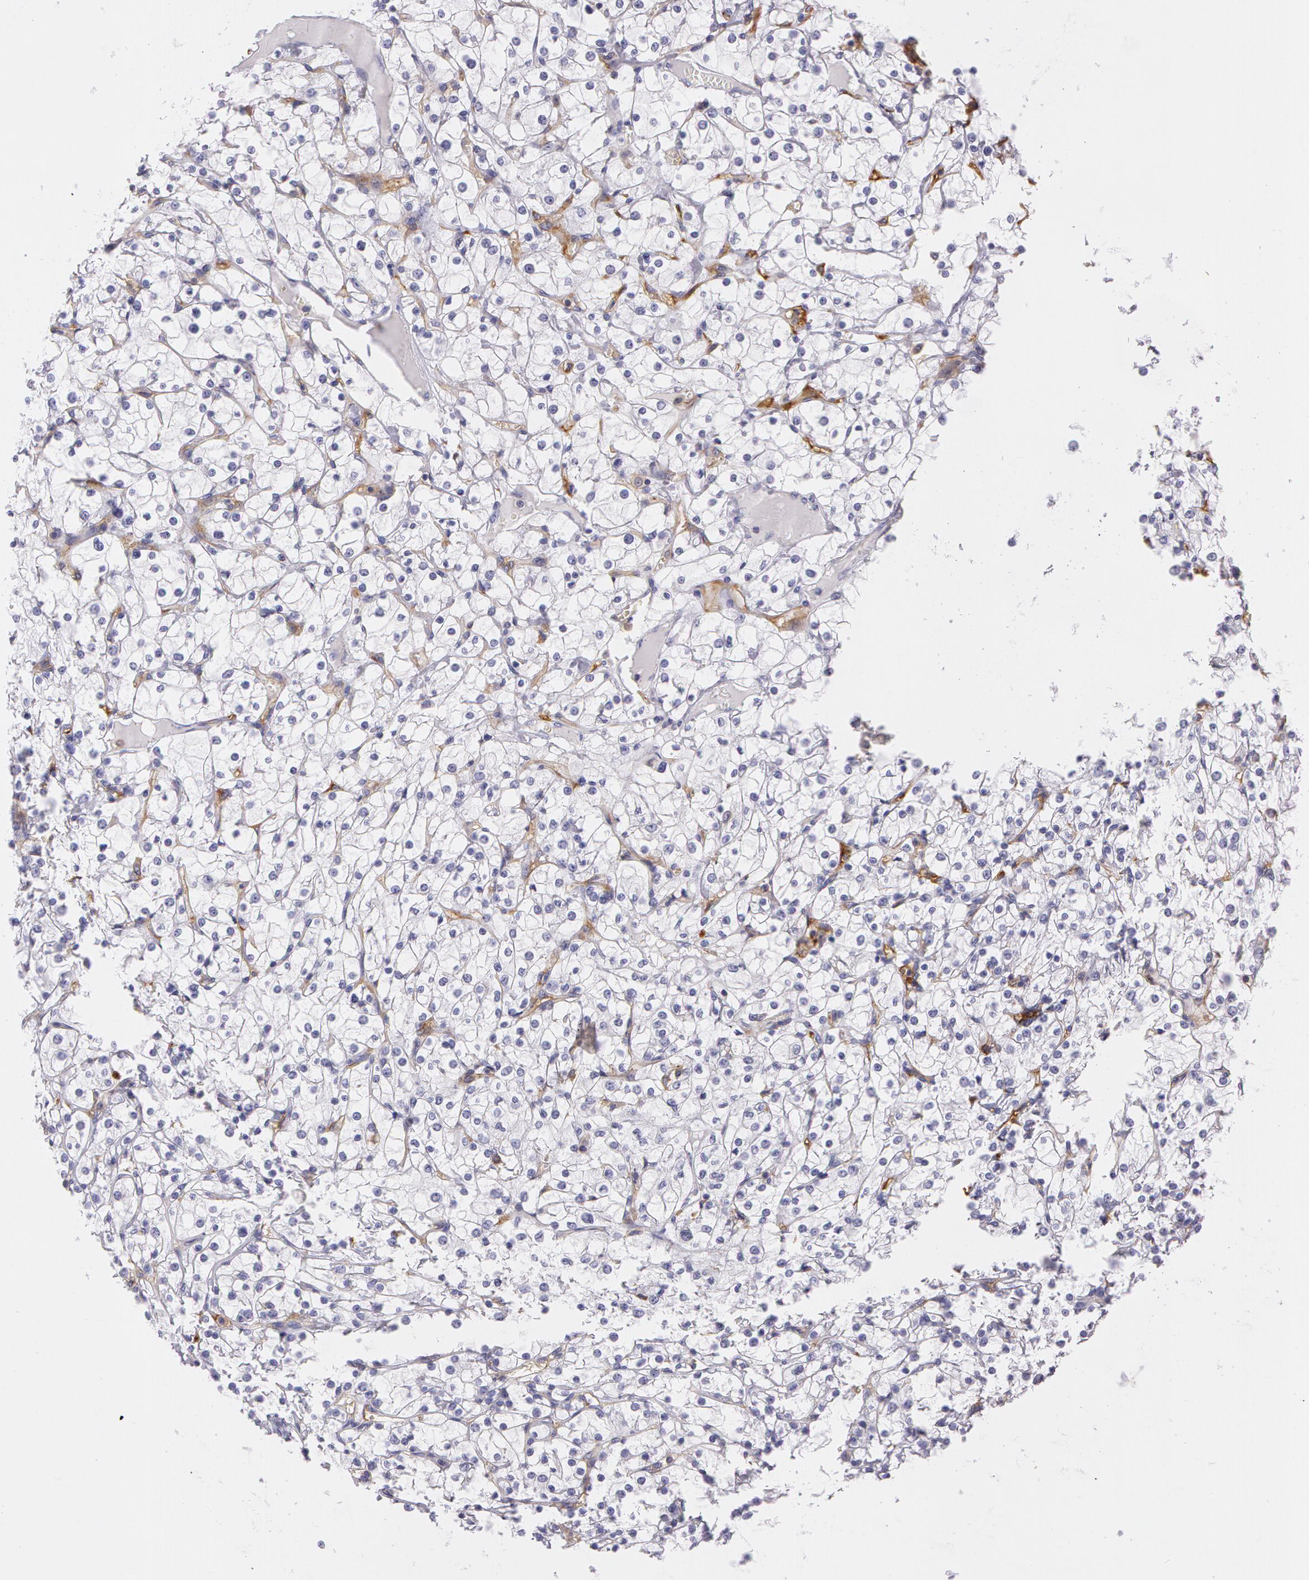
{"staining": {"intensity": "negative", "quantity": "none", "location": "none"}, "tissue": "renal cancer", "cell_type": "Tumor cells", "image_type": "cancer", "snomed": [{"axis": "morphology", "description": "Adenocarcinoma, NOS"}, {"axis": "topography", "description": "Kidney"}], "caption": "Renal cancer (adenocarcinoma) stained for a protein using immunohistochemistry (IHC) exhibits no staining tumor cells.", "gene": "LY75", "patient": {"sex": "female", "age": 73}}